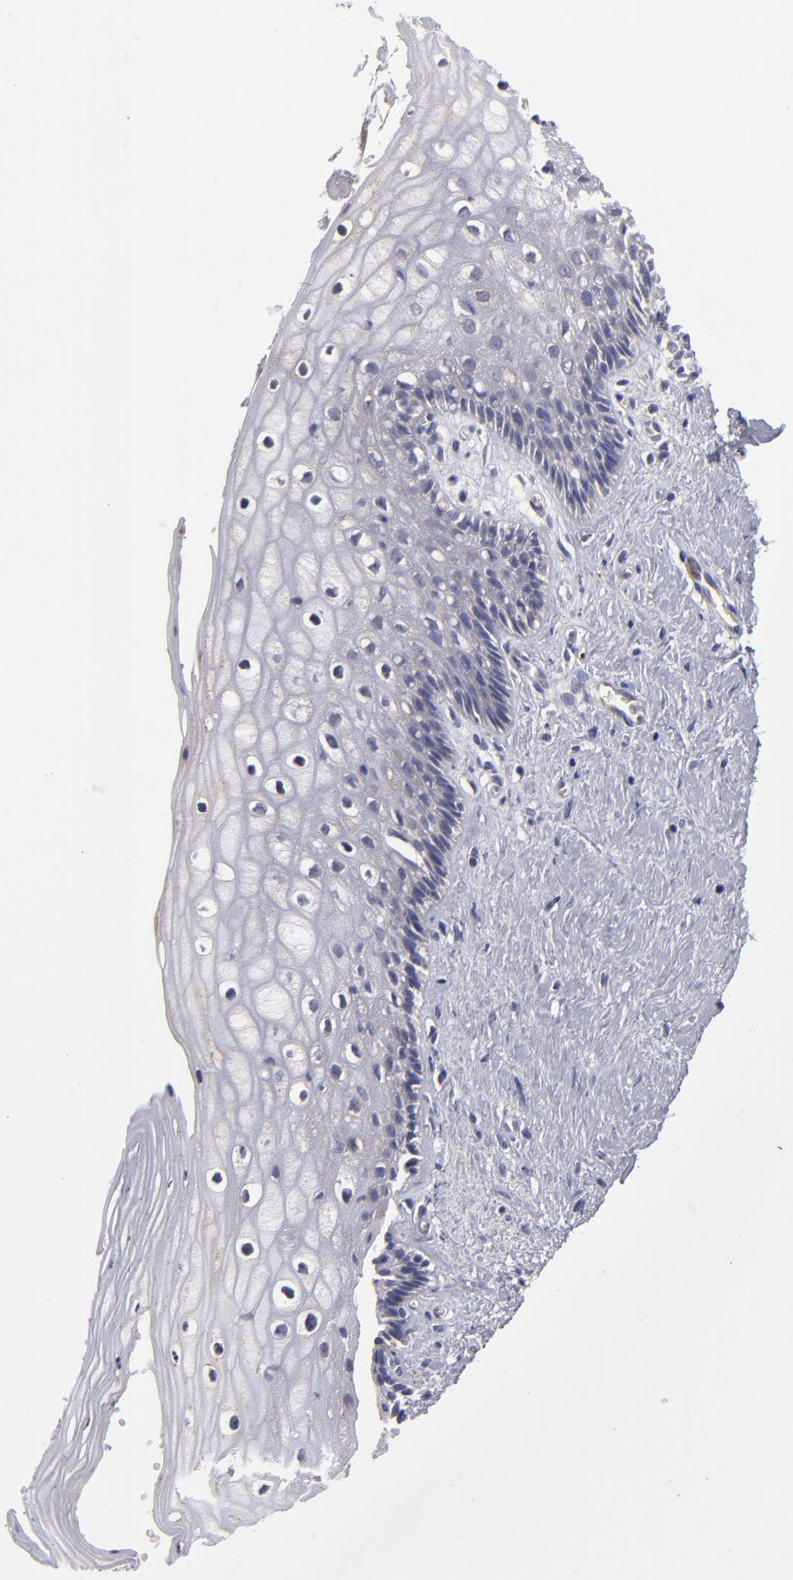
{"staining": {"intensity": "negative", "quantity": "none", "location": "none"}, "tissue": "vagina", "cell_type": "Squamous epithelial cells", "image_type": "normal", "snomed": [{"axis": "morphology", "description": "Normal tissue, NOS"}, {"axis": "topography", "description": "Vagina"}], "caption": "Immunohistochemistry (IHC) histopathology image of benign vagina: human vagina stained with DAB displays no significant protein positivity in squamous epithelial cells.", "gene": "SLMAP", "patient": {"sex": "female", "age": 46}}